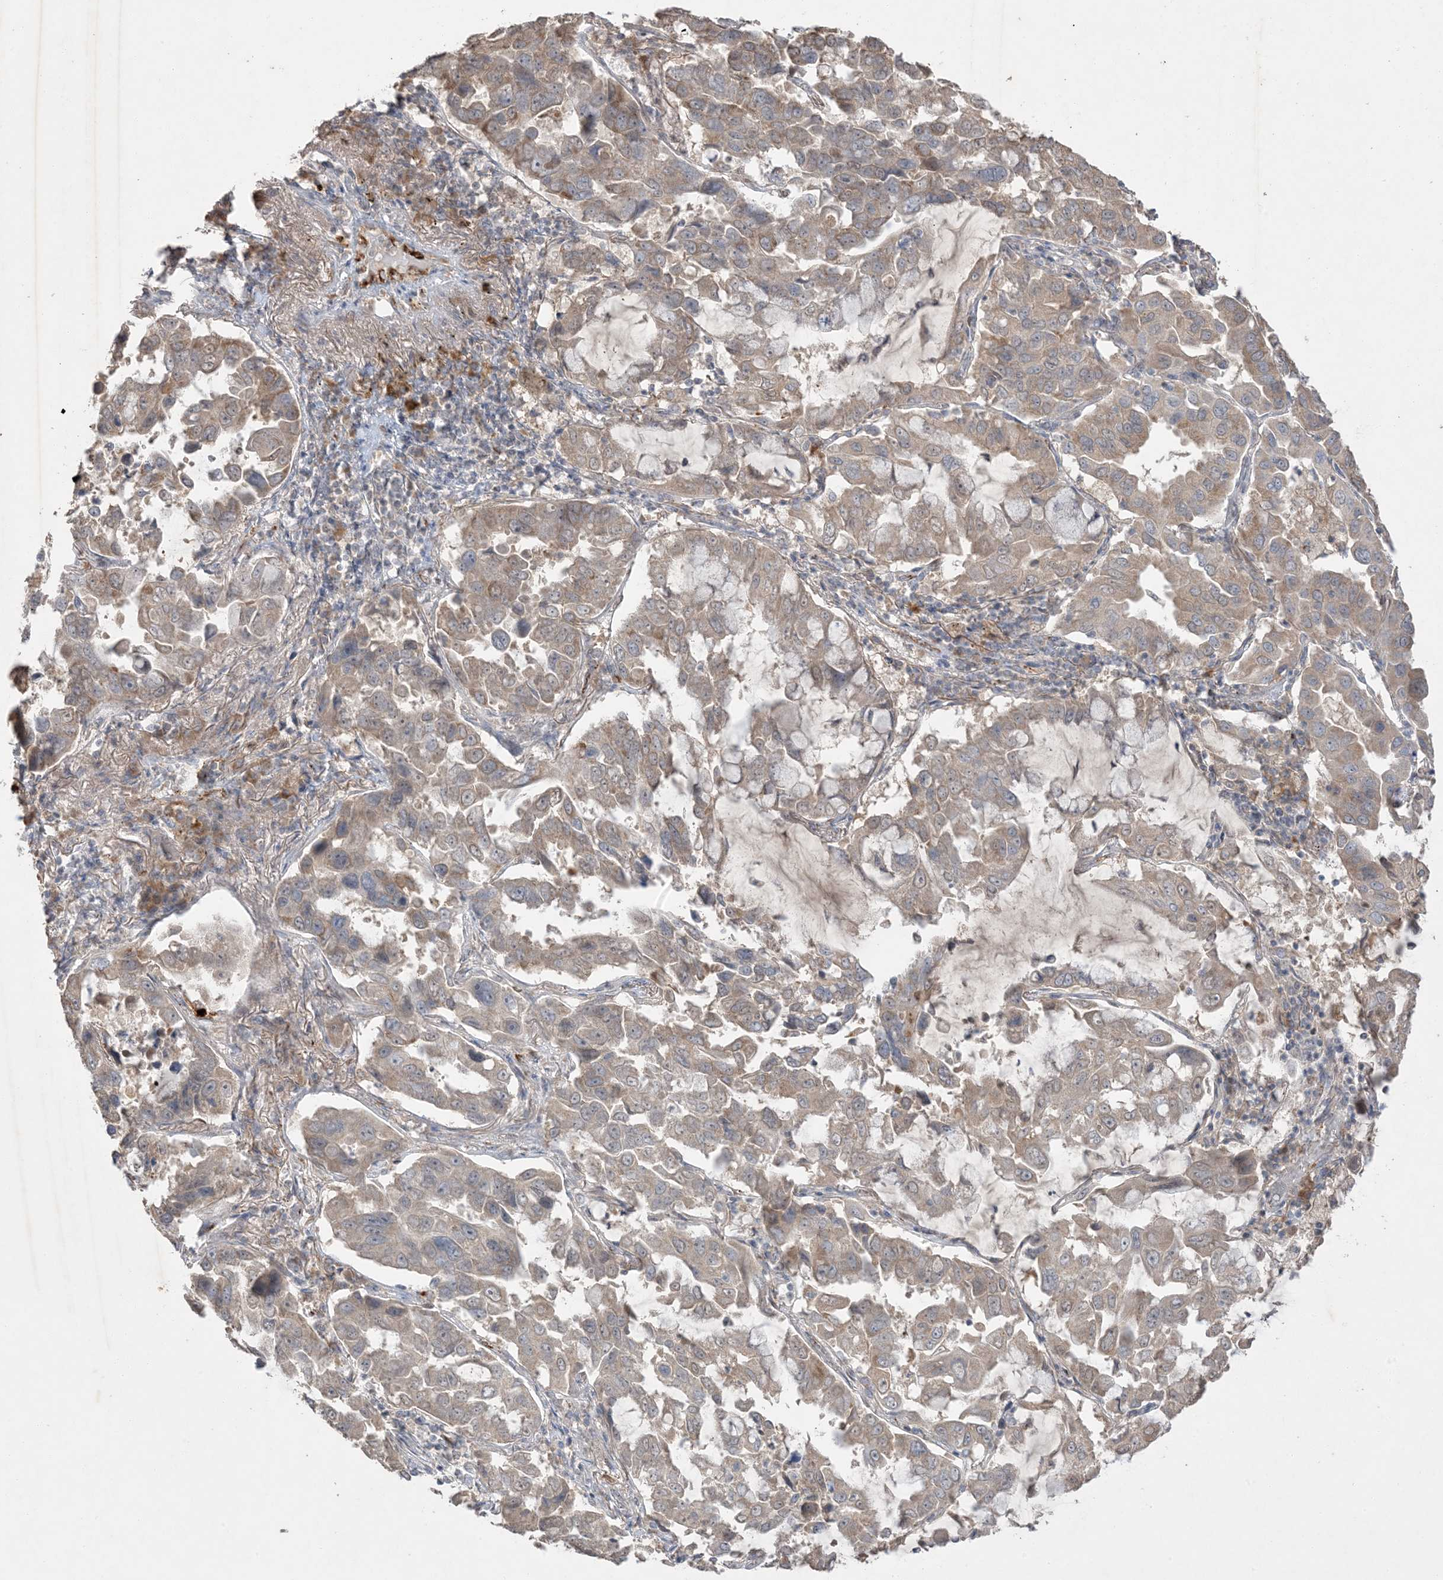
{"staining": {"intensity": "weak", "quantity": "25%-75%", "location": "cytoplasmic/membranous"}, "tissue": "lung cancer", "cell_type": "Tumor cells", "image_type": "cancer", "snomed": [{"axis": "morphology", "description": "Adenocarcinoma, NOS"}, {"axis": "topography", "description": "Lung"}], "caption": "The immunohistochemical stain highlights weak cytoplasmic/membranous expression in tumor cells of lung adenocarcinoma tissue.", "gene": "PRSS36", "patient": {"sex": "male", "age": 64}}